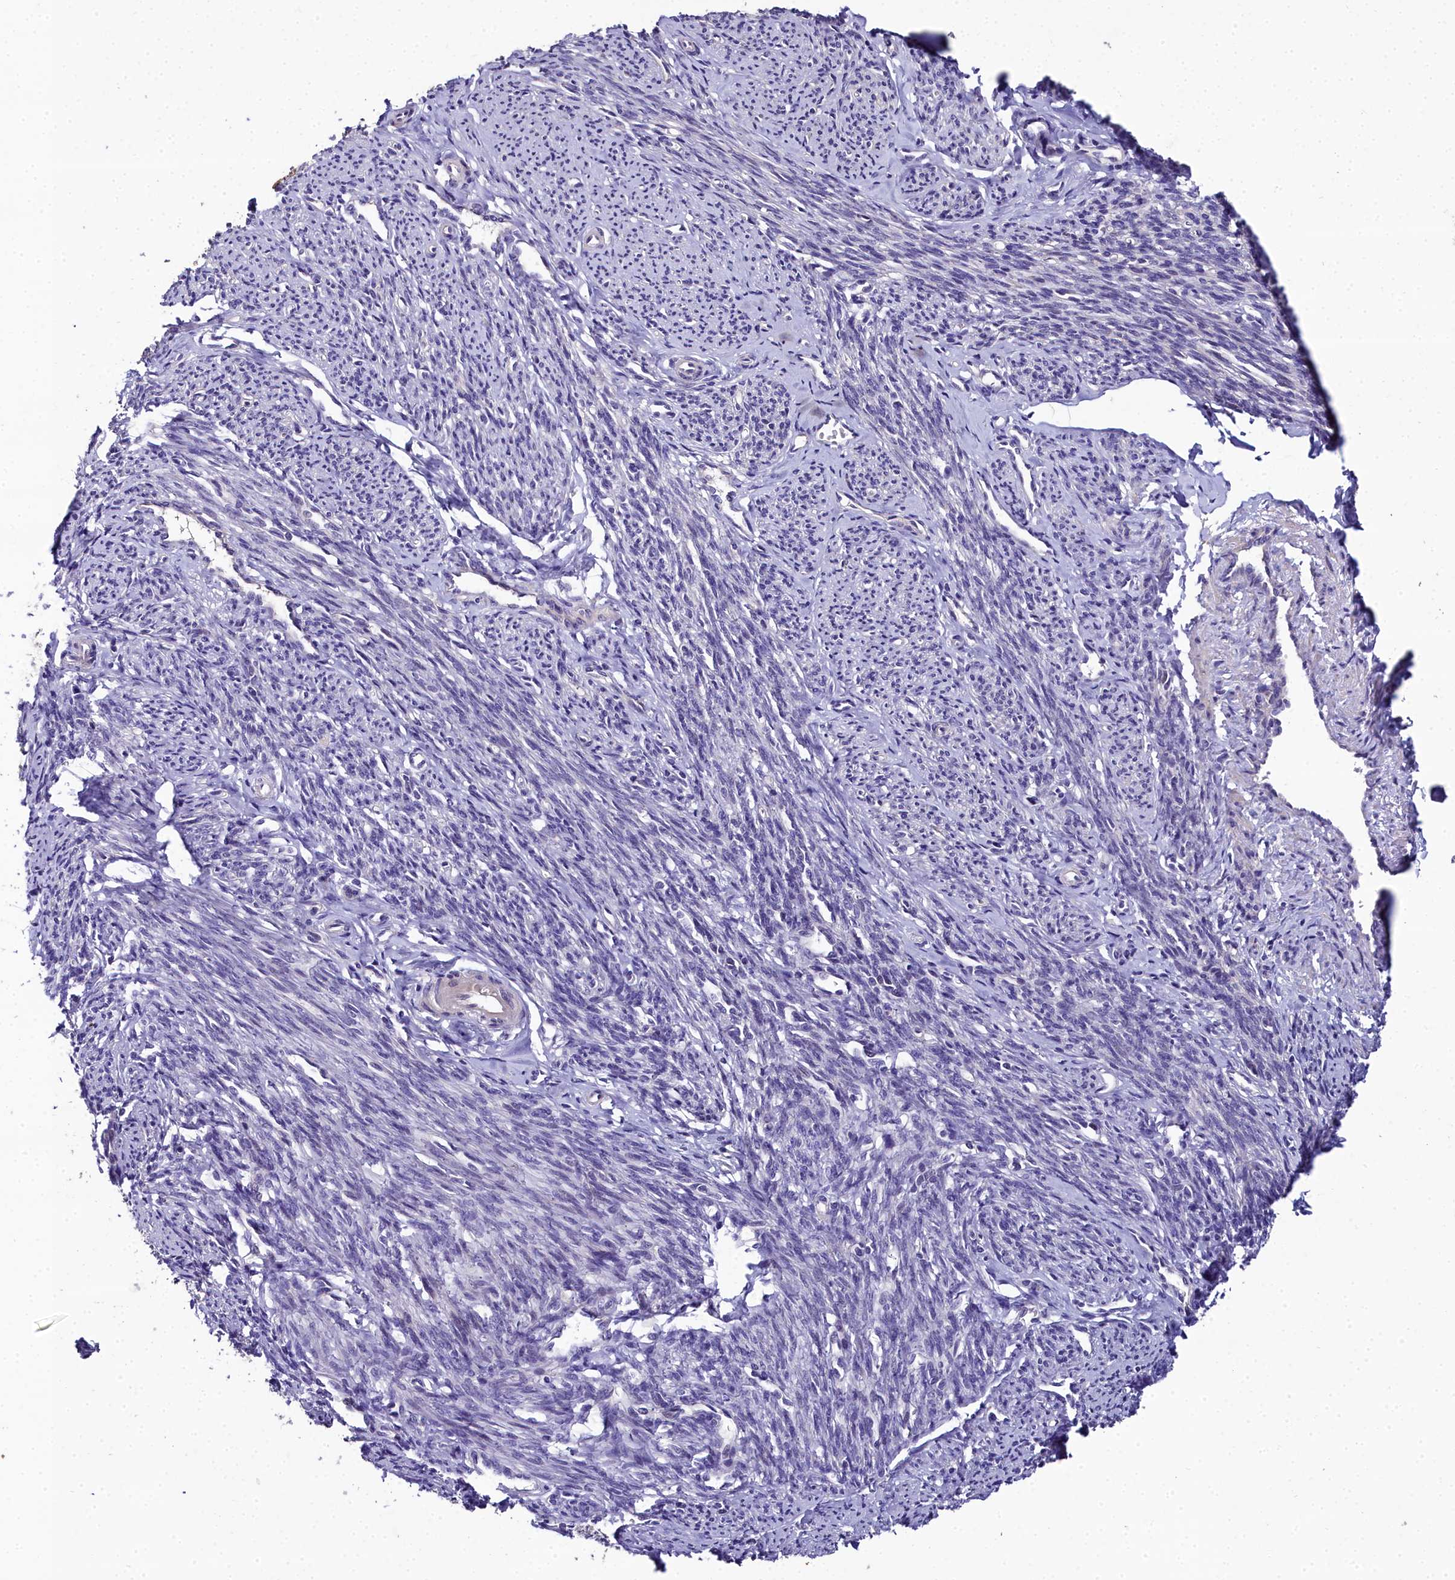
{"staining": {"intensity": "negative", "quantity": "none", "location": "none"}, "tissue": "smooth muscle", "cell_type": "Smooth muscle cells", "image_type": "normal", "snomed": [{"axis": "morphology", "description": "Normal tissue, NOS"}, {"axis": "topography", "description": "Smooth muscle"}, {"axis": "topography", "description": "Uterus"}], "caption": "Immunohistochemistry photomicrograph of normal smooth muscle stained for a protein (brown), which displays no expression in smooth muscle cells.", "gene": "NT5M", "patient": {"sex": "female", "age": 59}}